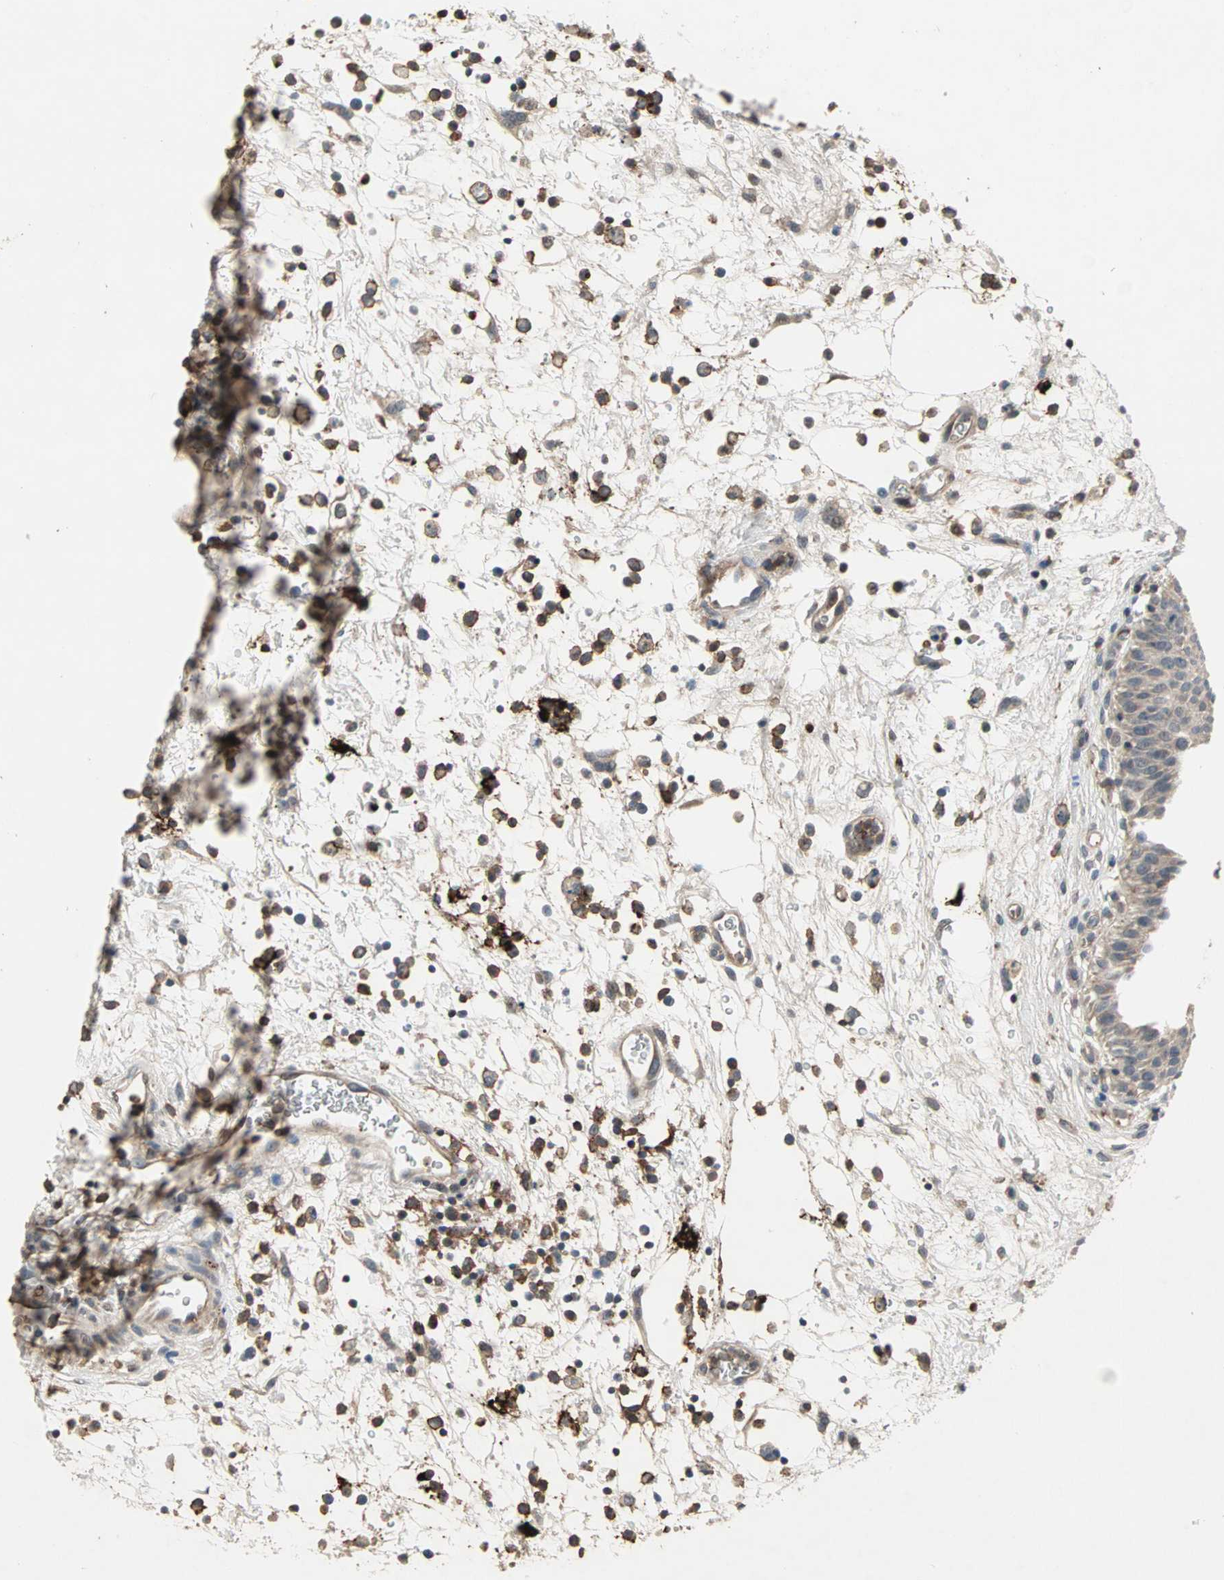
{"staining": {"intensity": "weak", "quantity": ">75%", "location": "cytoplasmic/membranous"}, "tissue": "urinary bladder", "cell_type": "Urothelial cells", "image_type": "normal", "snomed": [{"axis": "morphology", "description": "Normal tissue, NOS"}, {"axis": "morphology", "description": "Dysplasia, NOS"}, {"axis": "topography", "description": "Urinary bladder"}], "caption": "A brown stain highlights weak cytoplasmic/membranous staining of a protein in urothelial cells of benign human urinary bladder. Ihc stains the protein of interest in brown and the nuclei are stained blue.", "gene": "PROS1", "patient": {"sex": "male", "age": 35}}